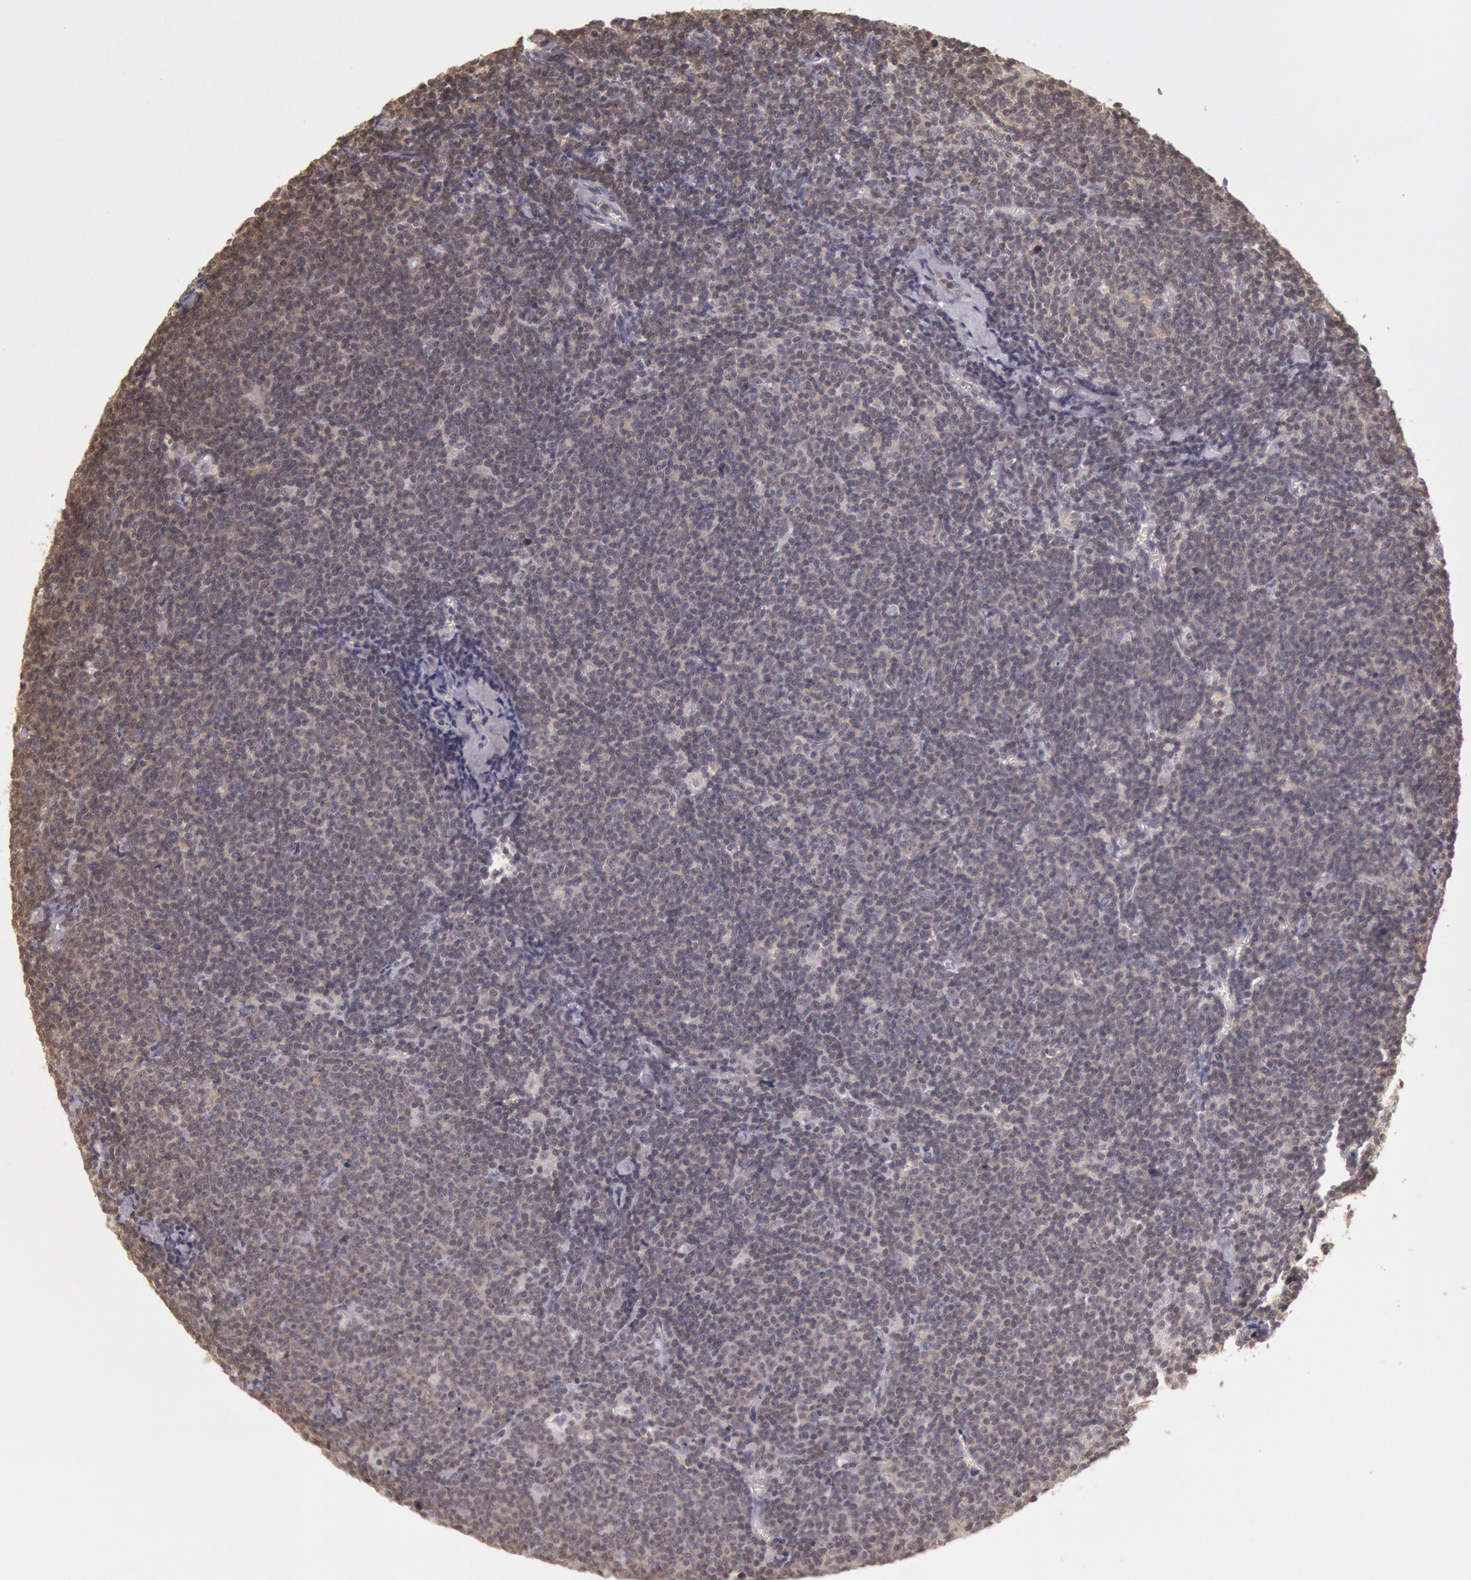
{"staining": {"intensity": "weak", "quantity": "25%-75%", "location": "cytoplasmic/membranous"}, "tissue": "lymphoma", "cell_type": "Tumor cells", "image_type": "cancer", "snomed": [{"axis": "morphology", "description": "Malignant lymphoma, non-Hodgkin's type, Low grade"}, {"axis": "topography", "description": "Lymph node"}], "caption": "Protein expression analysis of human lymphoma reveals weak cytoplasmic/membranous positivity in approximately 25%-75% of tumor cells.", "gene": "HIF1A", "patient": {"sex": "male", "age": 65}}